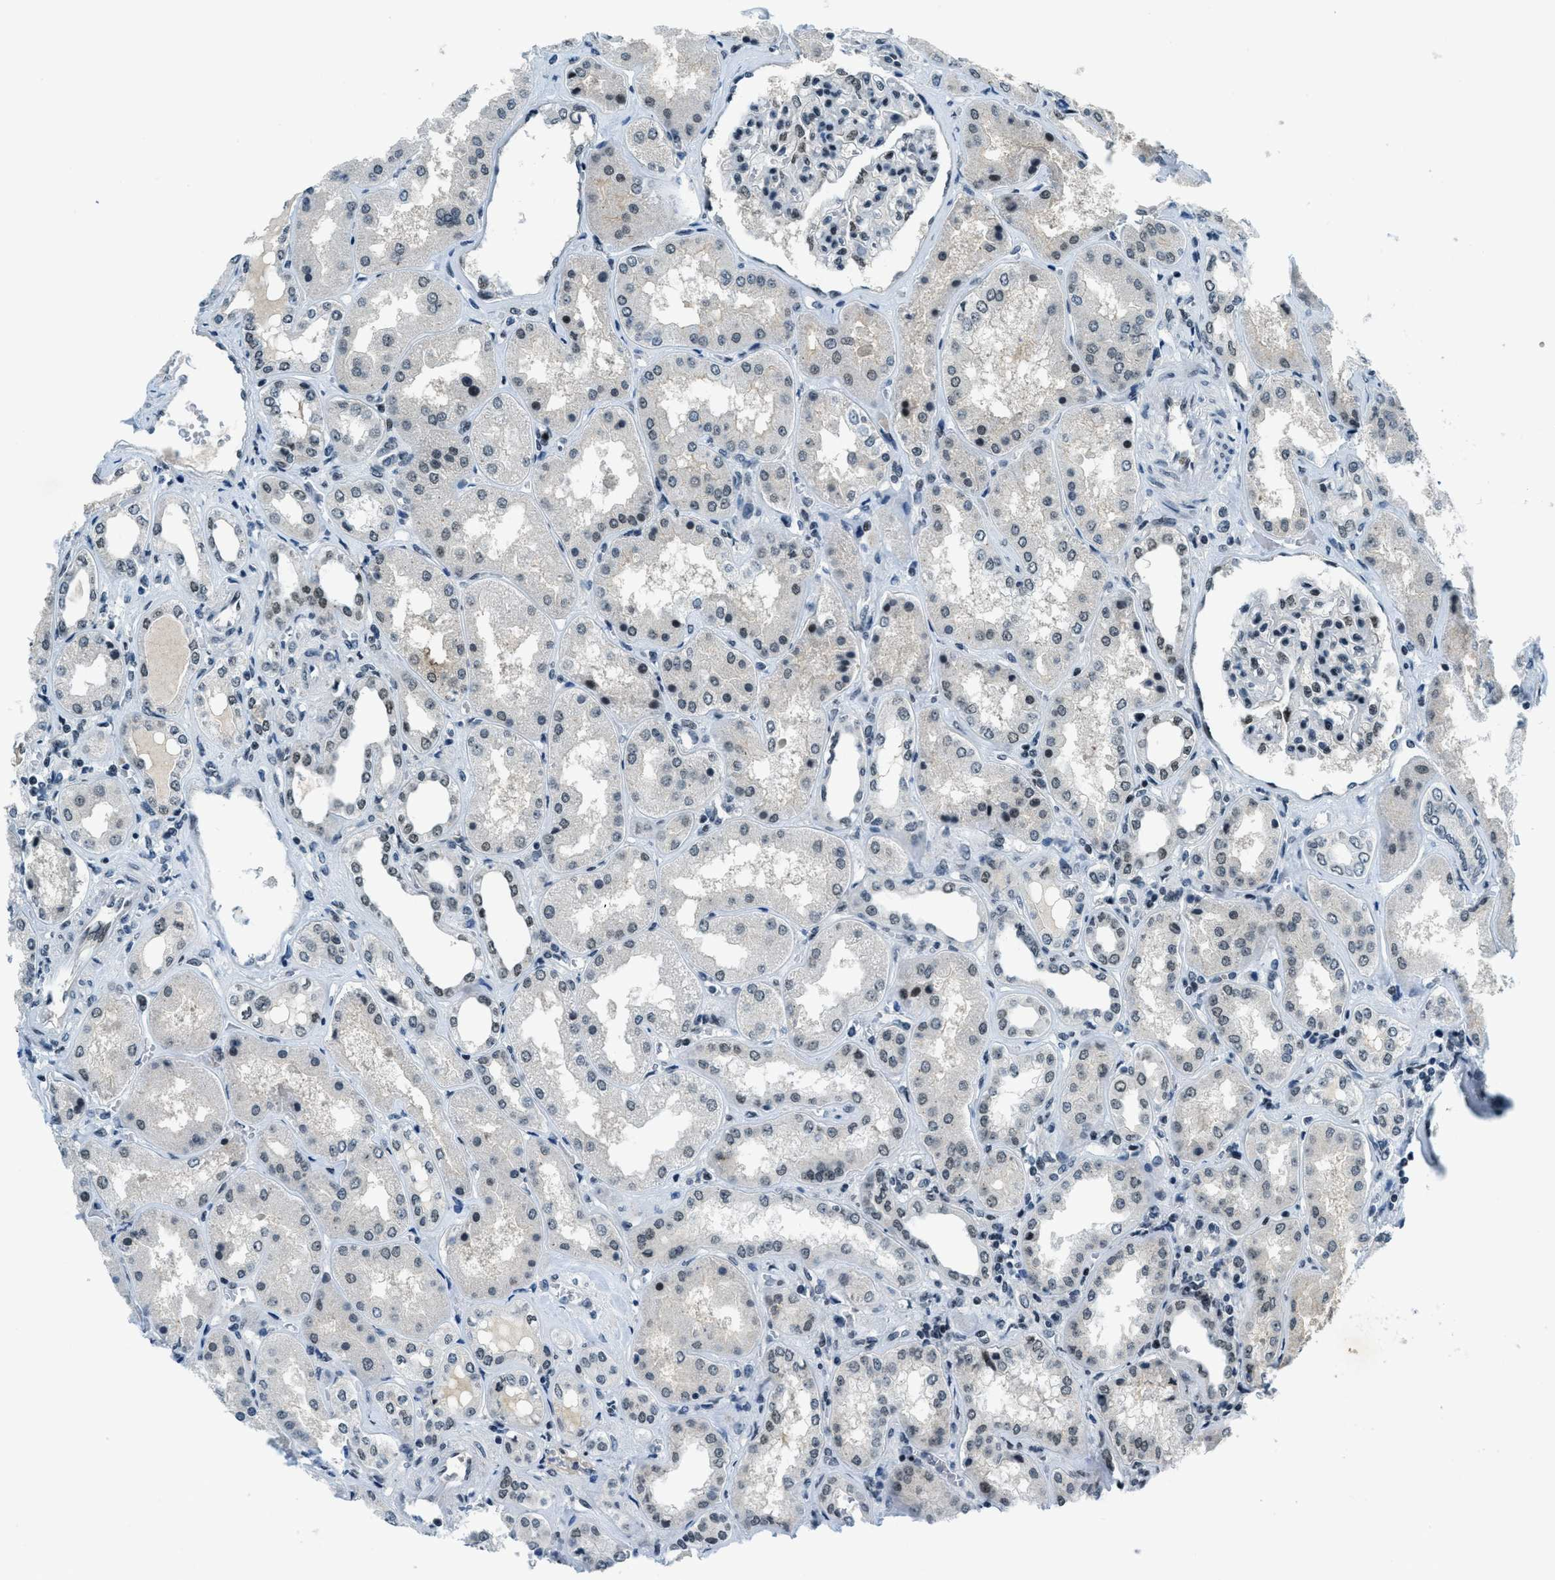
{"staining": {"intensity": "moderate", "quantity": "25%-75%", "location": "nuclear"}, "tissue": "kidney", "cell_type": "Cells in glomeruli", "image_type": "normal", "snomed": [{"axis": "morphology", "description": "Normal tissue, NOS"}, {"axis": "topography", "description": "Kidney"}], "caption": "The photomicrograph reveals immunohistochemical staining of benign kidney. There is moderate nuclear positivity is seen in approximately 25%-75% of cells in glomeruli. The staining was performed using DAB, with brown indicating positive protein expression. Nuclei are stained blue with hematoxylin.", "gene": "KLF6", "patient": {"sex": "female", "age": 56}}